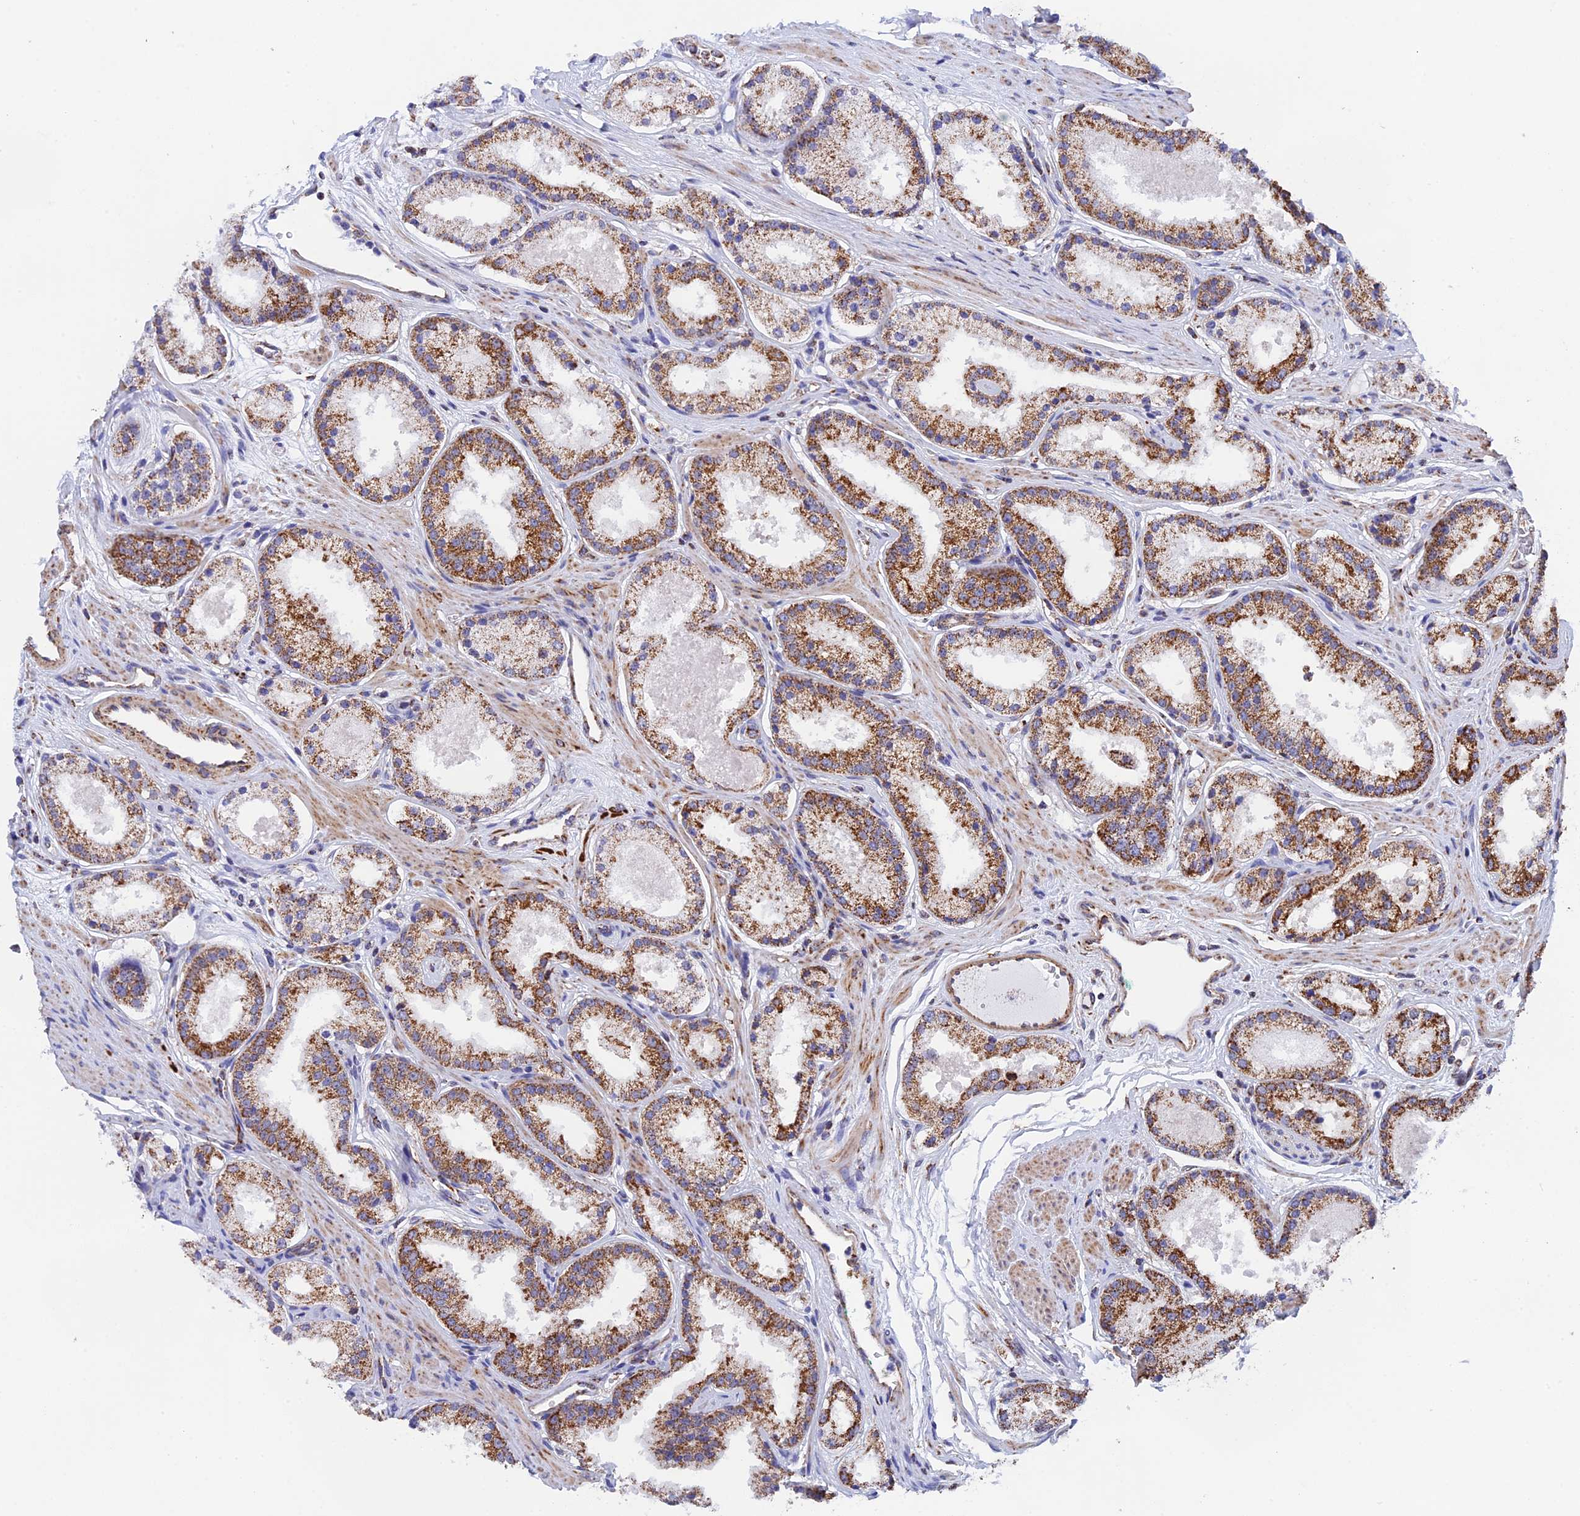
{"staining": {"intensity": "moderate", "quantity": ">75%", "location": "cytoplasmic/membranous"}, "tissue": "prostate cancer", "cell_type": "Tumor cells", "image_type": "cancer", "snomed": [{"axis": "morphology", "description": "Adenocarcinoma, Low grade"}, {"axis": "topography", "description": "Prostate"}], "caption": "DAB immunohistochemical staining of prostate cancer exhibits moderate cytoplasmic/membranous protein positivity in approximately >75% of tumor cells. The protein of interest is shown in brown color, while the nuclei are stained blue.", "gene": "CDC16", "patient": {"sex": "male", "age": 59}}